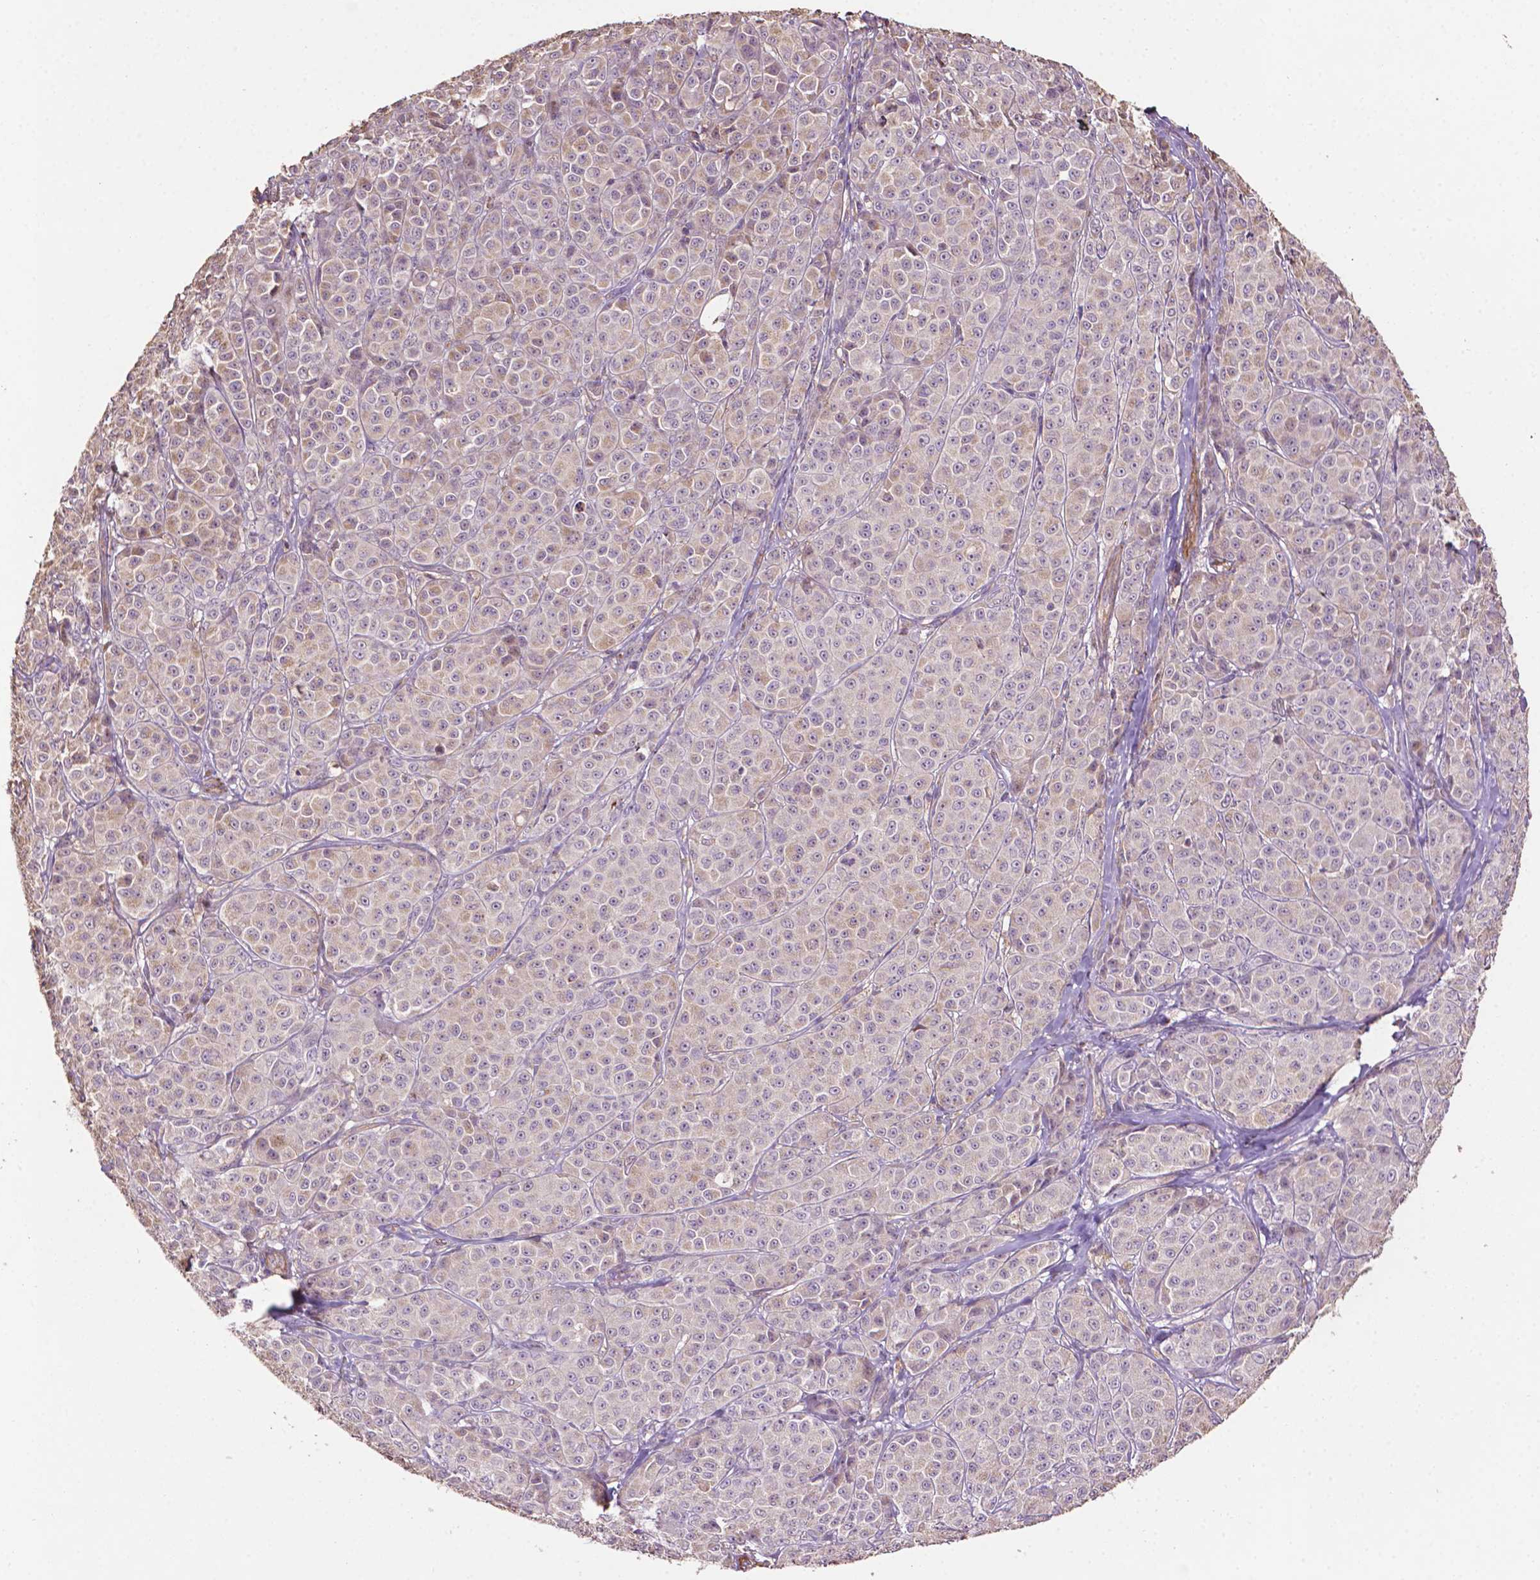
{"staining": {"intensity": "negative", "quantity": "none", "location": "none"}, "tissue": "melanoma", "cell_type": "Tumor cells", "image_type": "cancer", "snomed": [{"axis": "morphology", "description": "Malignant melanoma, NOS"}, {"axis": "topography", "description": "Skin"}], "caption": "Photomicrograph shows no protein staining in tumor cells of melanoma tissue. (DAB (3,3'-diaminobenzidine) IHC, high magnification).", "gene": "LRR1", "patient": {"sex": "male", "age": 89}}